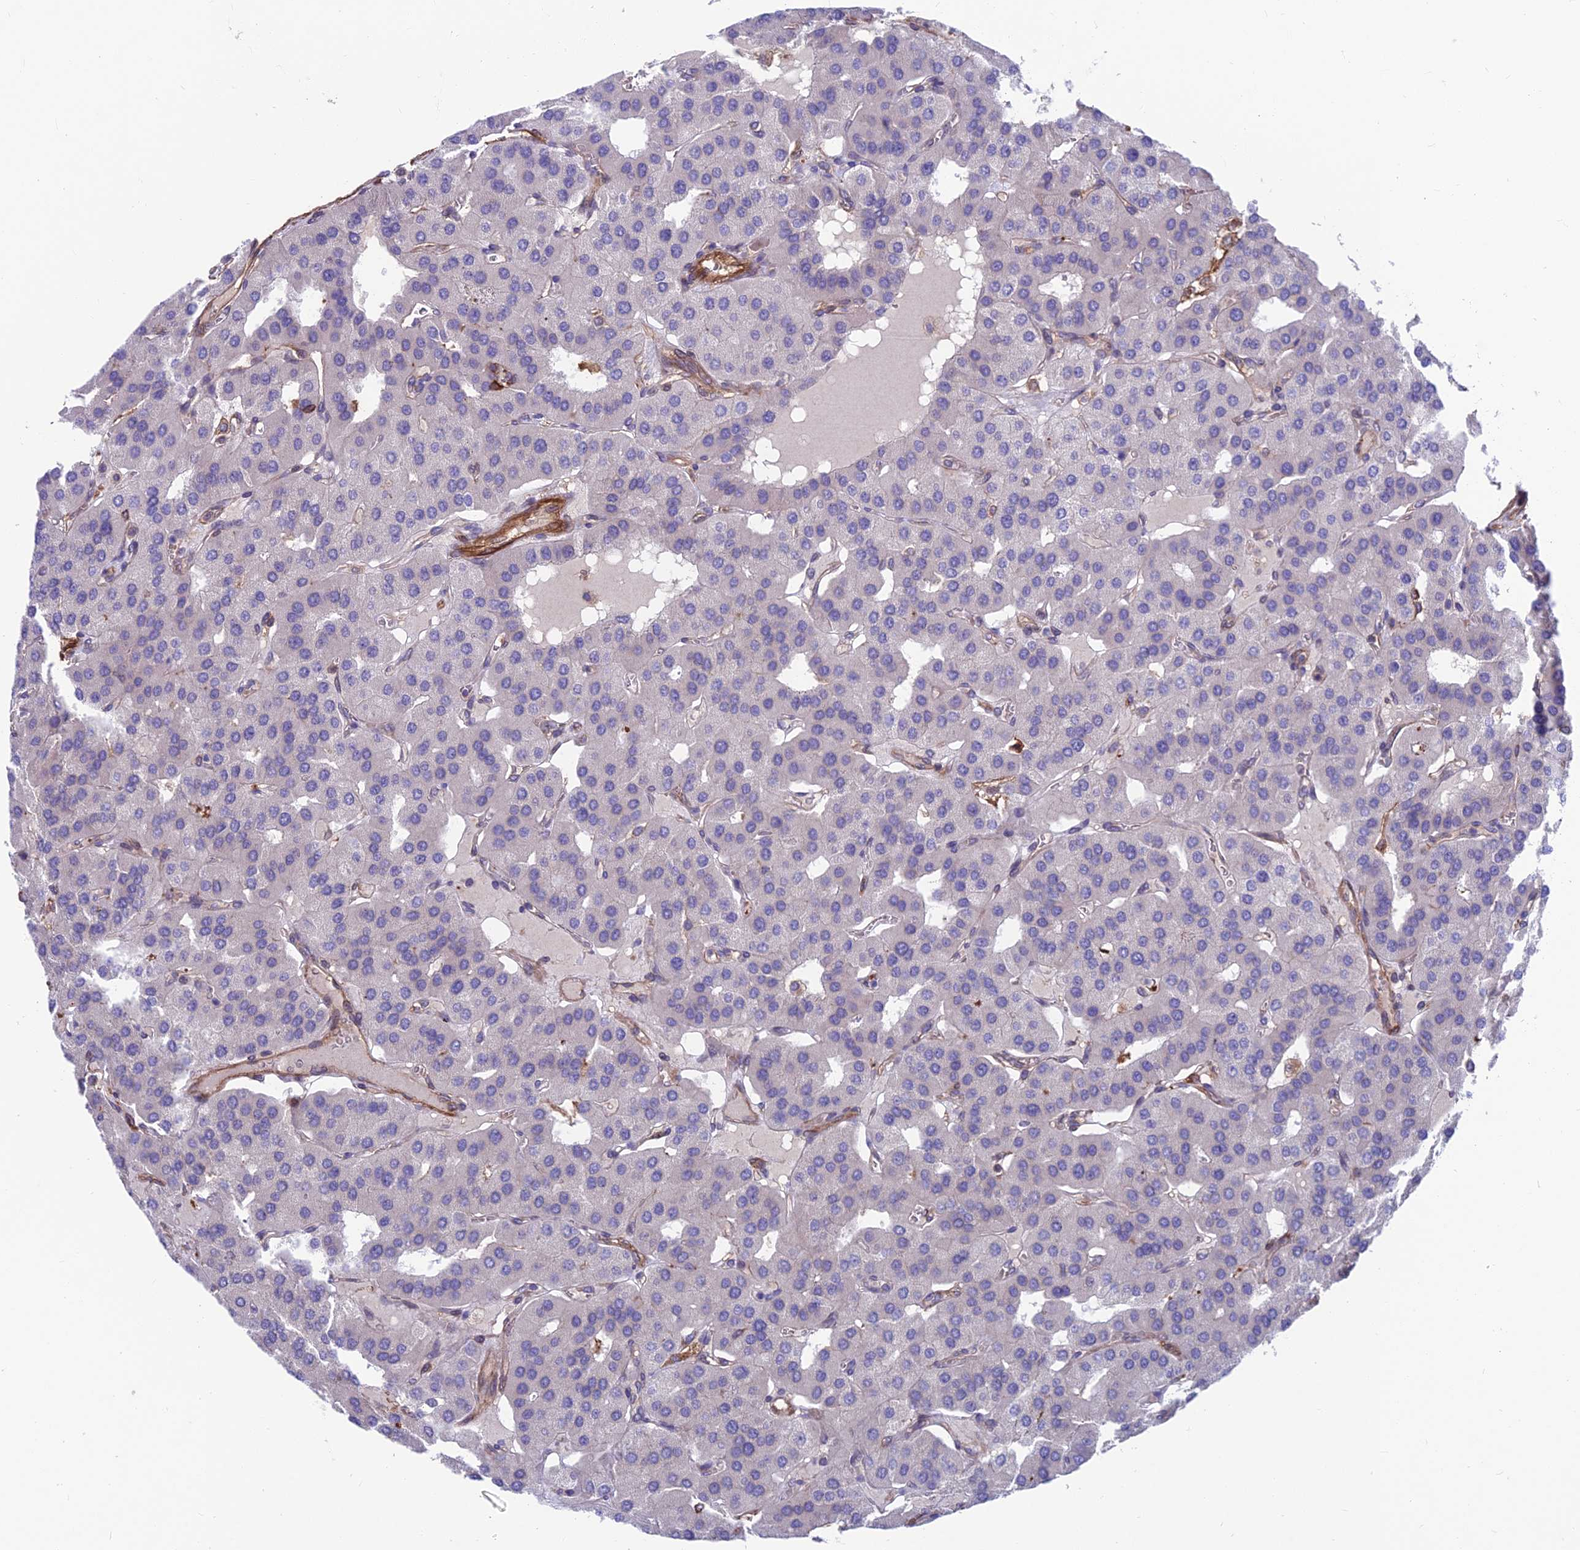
{"staining": {"intensity": "negative", "quantity": "none", "location": "none"}, "tissue": "parathyroid gland", "cell_type": "Glandular cells", "image_type": "normal", "snomed": [{"axis": "morphology", "description": "Normal tissue, NOS"}, {"axis": "morphology", "description": "Adenoma, NOS"}, {"axis": "topography", "description": "Parathyroid gland"}], "caption": "The photomicrograph demonstrates no significant positivity in glandular cells of parathyroid gland.", "gene": "RTN4RL1", "patient": {"sex": "female", "age": 86}}